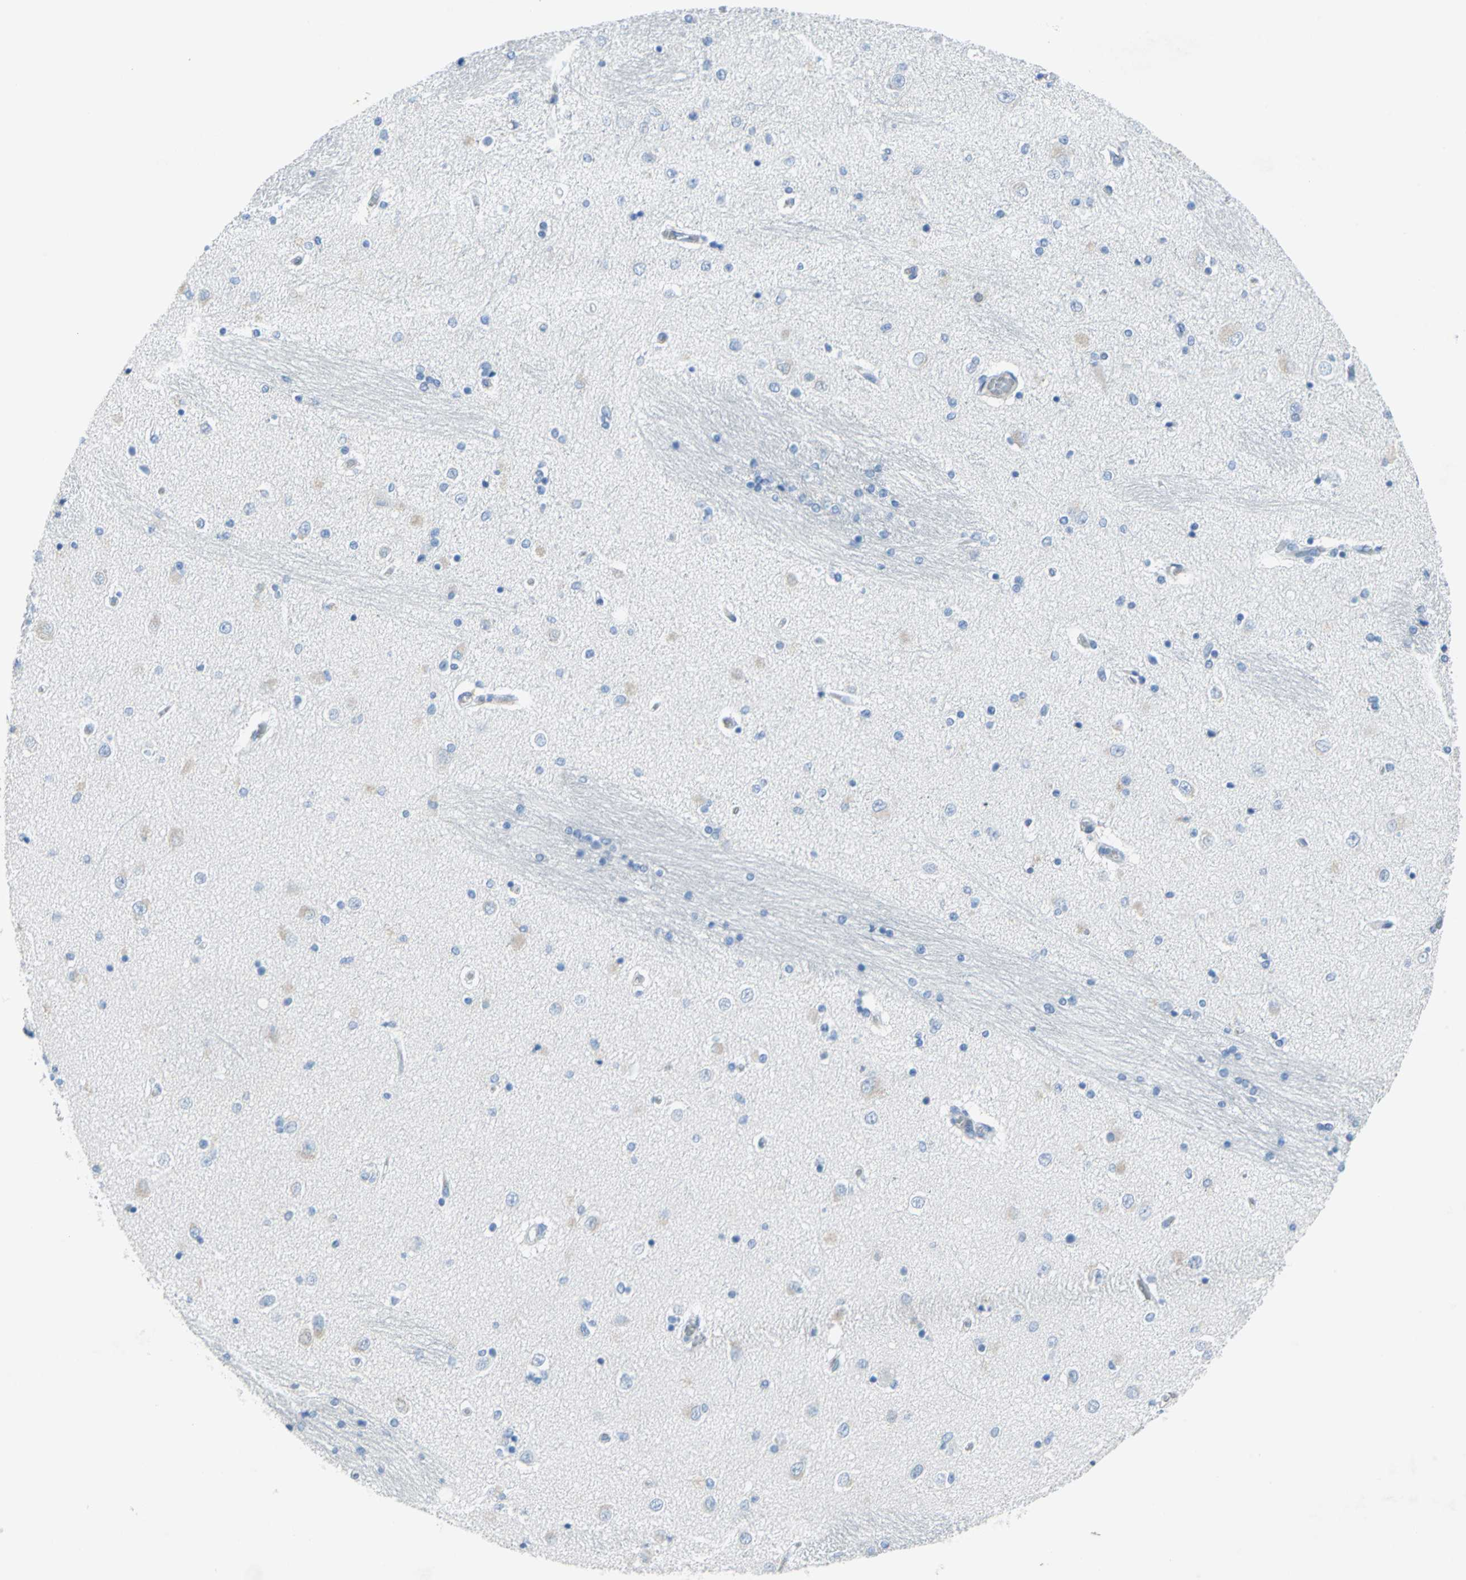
{"staining": {"intensity": "negative", "quantity": "none", "location": "none"}, "tissue": "hippocampus", "cell_type": "Glial cells", "image_type": "normal", "snomed": [{"axis": "morphology", "description": "Normal tissue, NOS"}, {"axis": "topography", "description": "Hippocampus"}], "caption": "IHC photomicrograph of benign human hippocampus stained for a protein (brown), which displays no positivity in glial cells. Nuclei are stained in blue.", "gene": "SFN", "patient": {"sex": "female", "age": 54}}